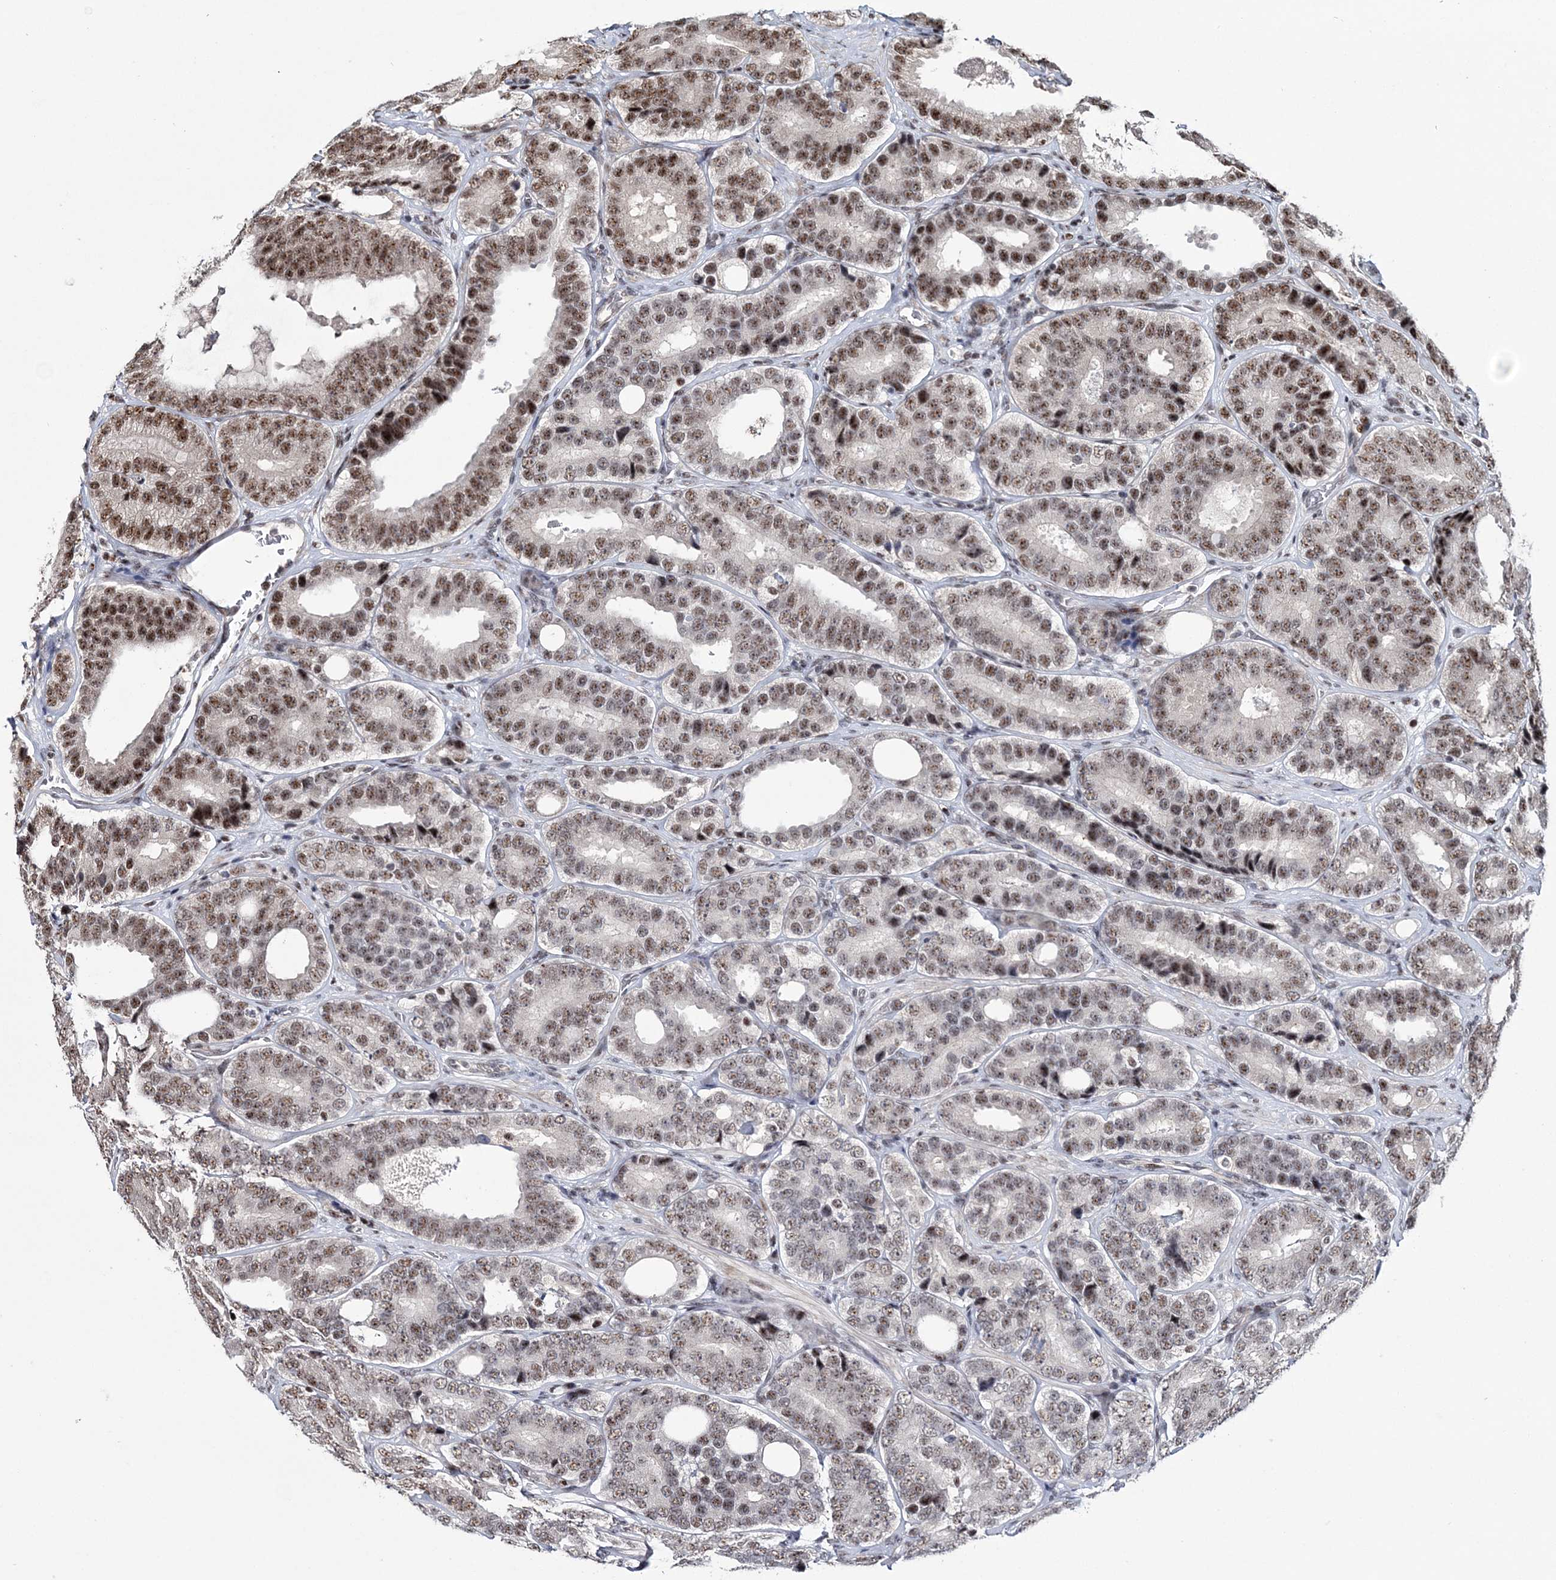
{"staining": {"intensity": "moderate", "quantity": "25%-75%", "location": "nuclear"}, "tissue": "prostate cancer", "cell_type": "Tumor cells", "image_type": "cancer", "snomed": [{"axis": "morphology", "description": "Adenocarcinoma, High grade"}, {"axis": "topography", "description": "Prostate"}], "caption": "Moderate nuclear protein expression is seen in about 25%-75% of tumor cells in prostate cancer.", "gene": "TATDN2", "patient": {"sex": "male", "age": 56}}